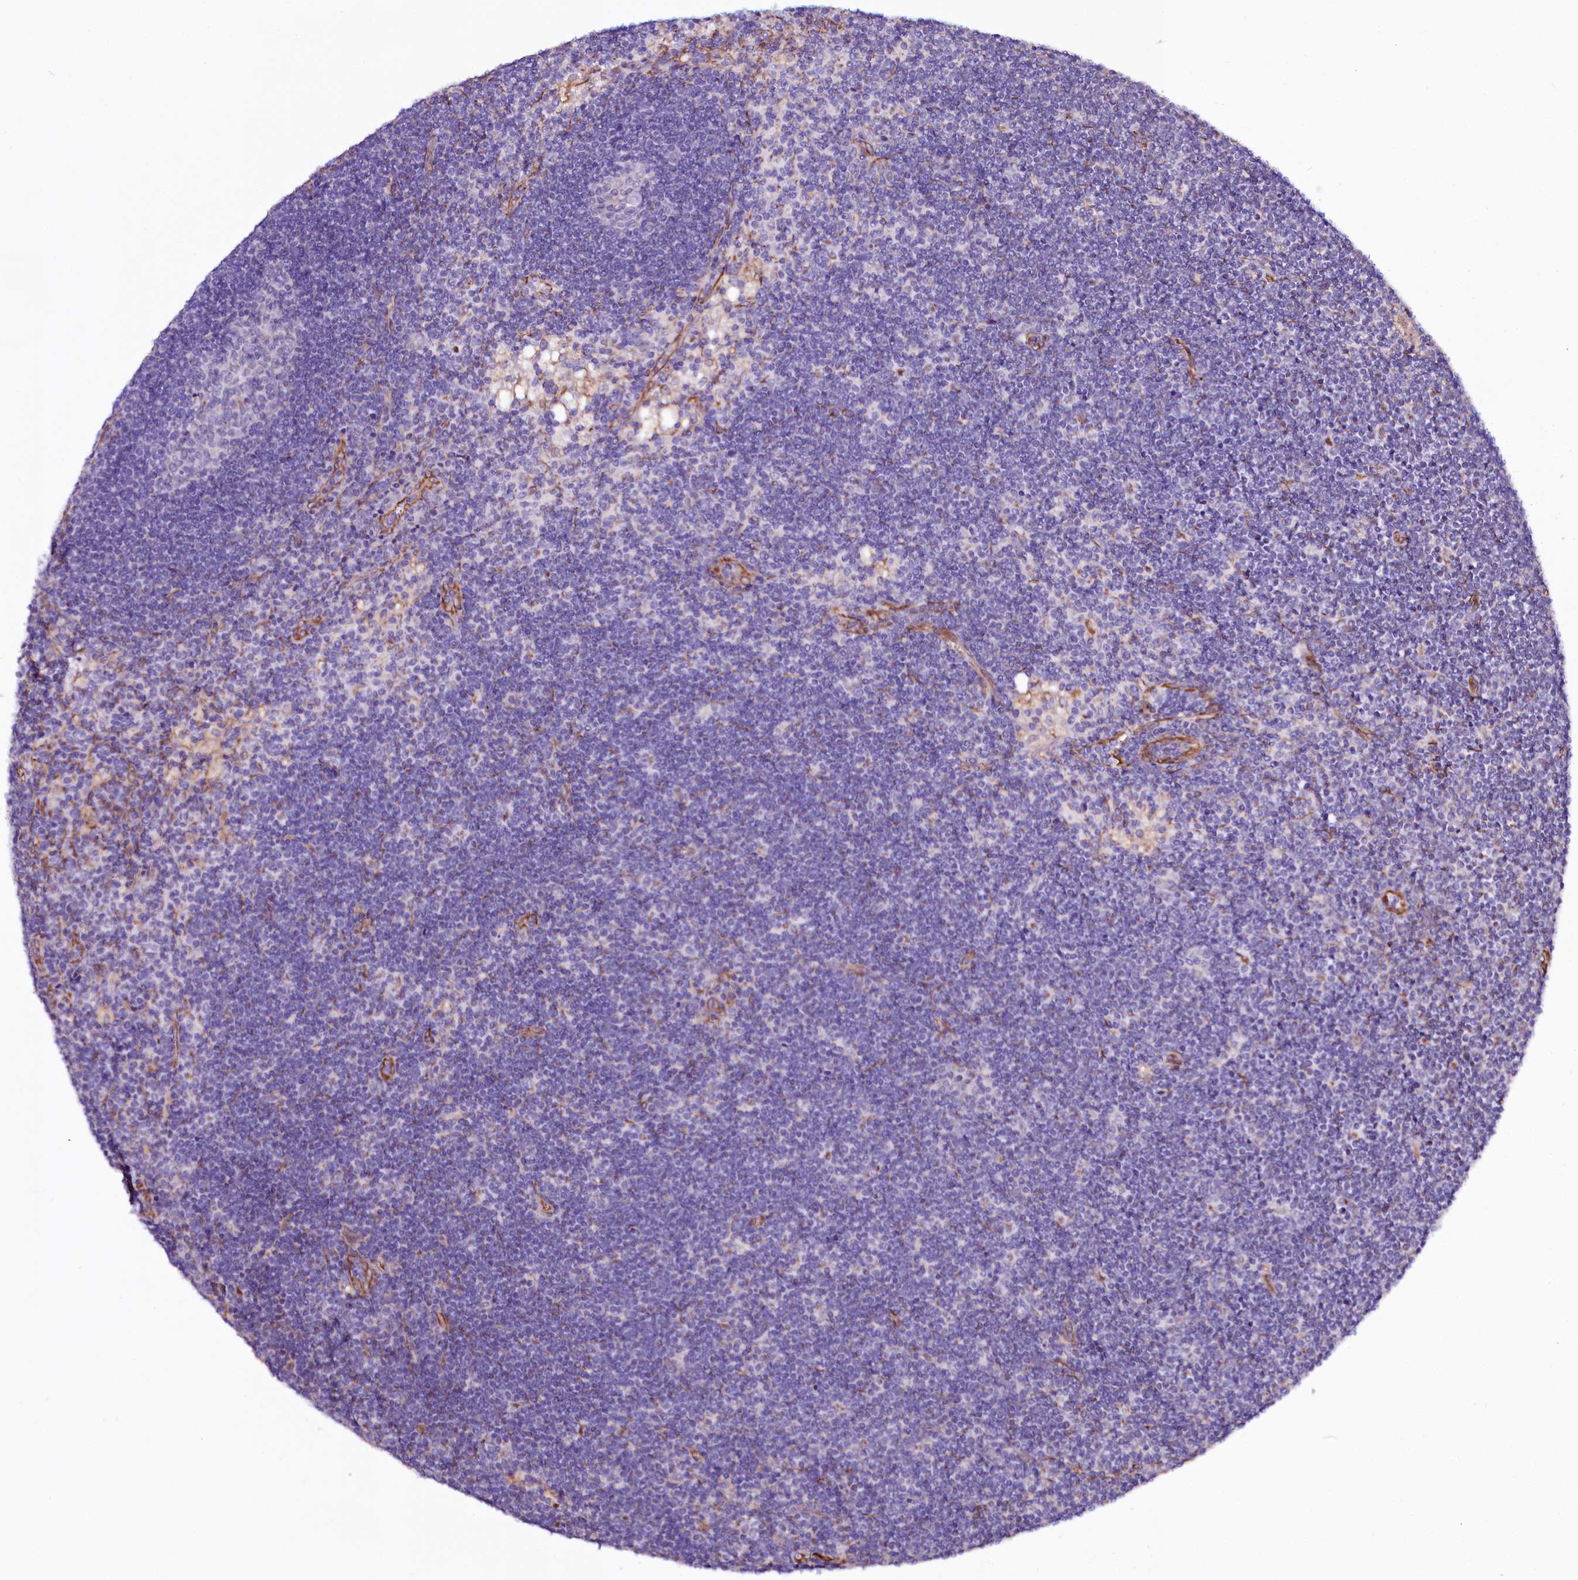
{"staining": {"intensity": "negative", "quantity": "none", "location": "none"}, "tissue": "lymph node", "cell_type": "Germinal center cells", "image_type": "normal", "snomed": [{"axis": "morphology", "description": "Normal tissue, NOS"}, {"axis": "topography", "description": "Lymph node"}], "caption": "Immunohistochemical staining of normal lymph node reveals no significant positivity in germinal center cells.", "gene": "TTC12", "patient": {"sex": "male", "age": 24}}